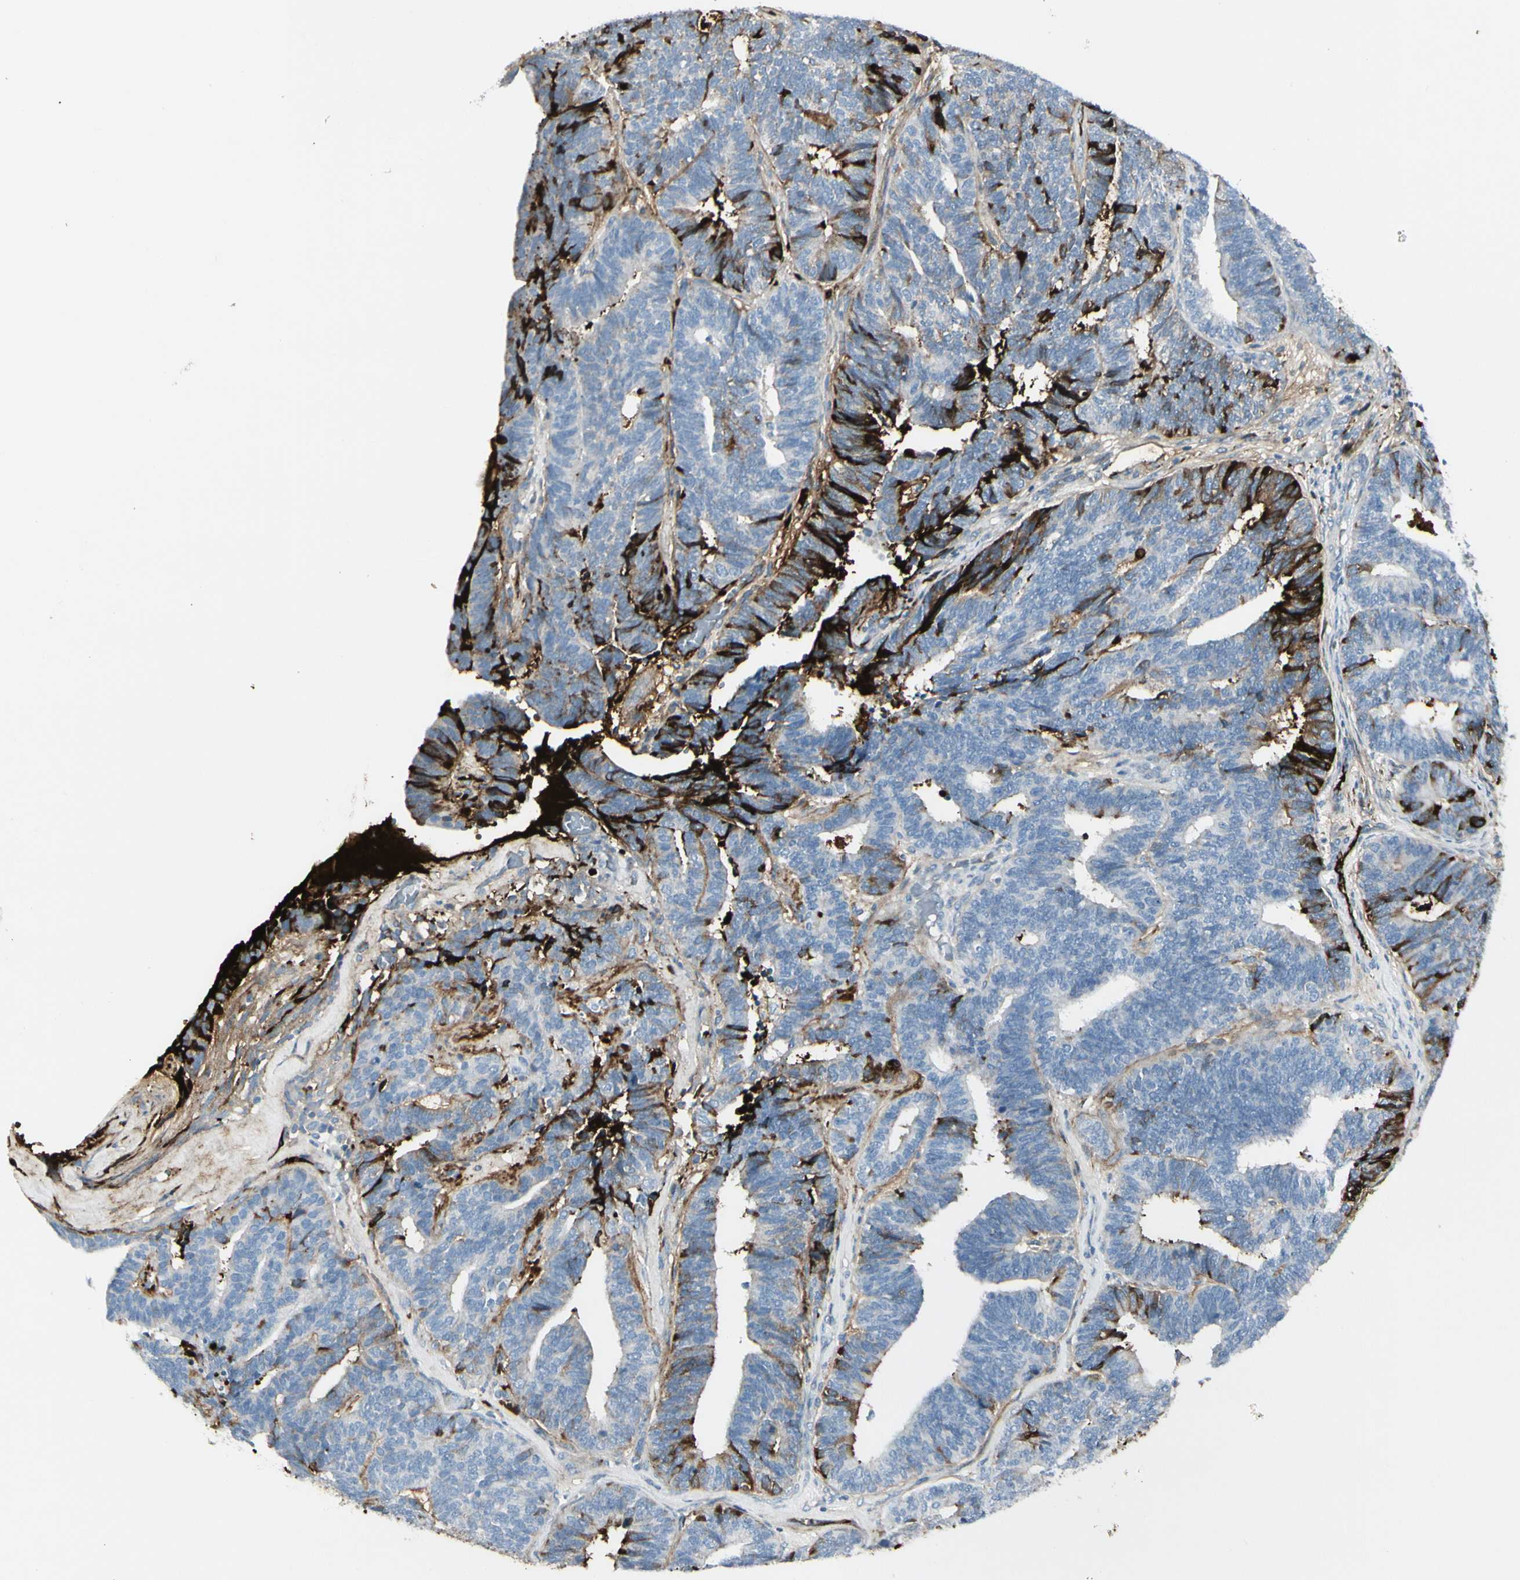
{"staining": {"intensity": "strong", "quantity": "<25%", "location": "cytoplasmic/membranous"}, "tissue": "endometrial cancer", "cell_type": "Tumor cells", "image_type": "cancer", "snomed": [{"axis": "morphology", "description": "Adenocarcinoma, NOS"}, {"axis": "topography", "description": "Endometrium"}], "caption": "This photomicrograph reveals immunohistochemistry staining of endometrial cancer, with medium strong cytoplasmic/membranous positivity in about <25% of tumor cells.", "gene": "IGHG1", "patient": {"sex": "female", "age": 70}}